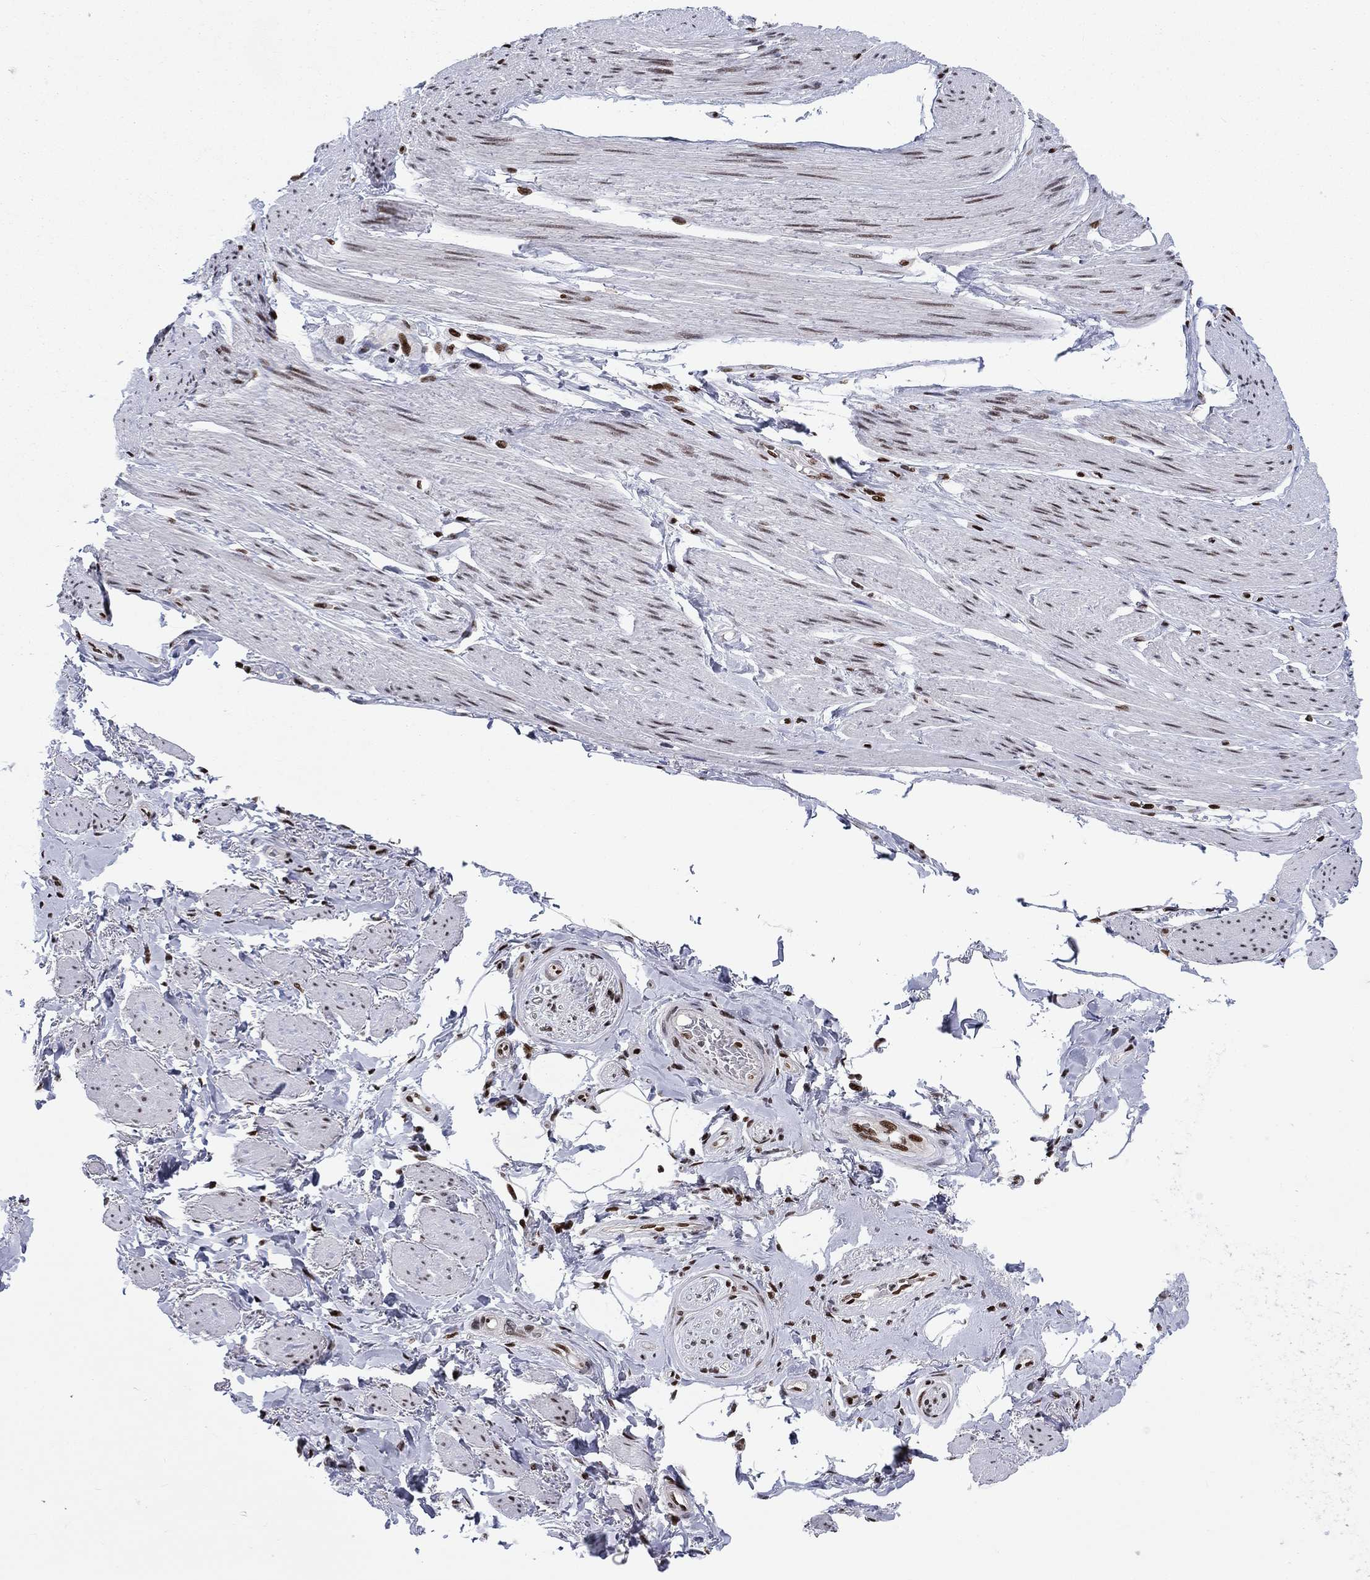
{"staining": {"intensity": "strong", "quantity": "25%-75%", "location": "nuclear"}, "tissue": "soft tissue", "cell_type": "Fibroblasts", "image_type": "normal", "snomed": [{"axis": "morphology", "description": "Normal tissue, NOS"}, {"axis": "topography", "description": "Skeletal muscle"}, {"axis": "topography", "description": "Anal"}, {"axis": "topography", "description": "Peripheral nerve tissue"}], "caption": "Immunohistochemistry of normal human soft tissue displays high levels of strong nuclear positivity in about 25%-75% of fibroblasts. The staining was performed using DAB (3,3'-diaminobenzidine) to visualize the protein expression in brown, while the nuclei were stained in blue with hematoxylin (Magnification: 20x).", "gene": "RPRD1B", "patient": {"sex": "male", "age": 53}}